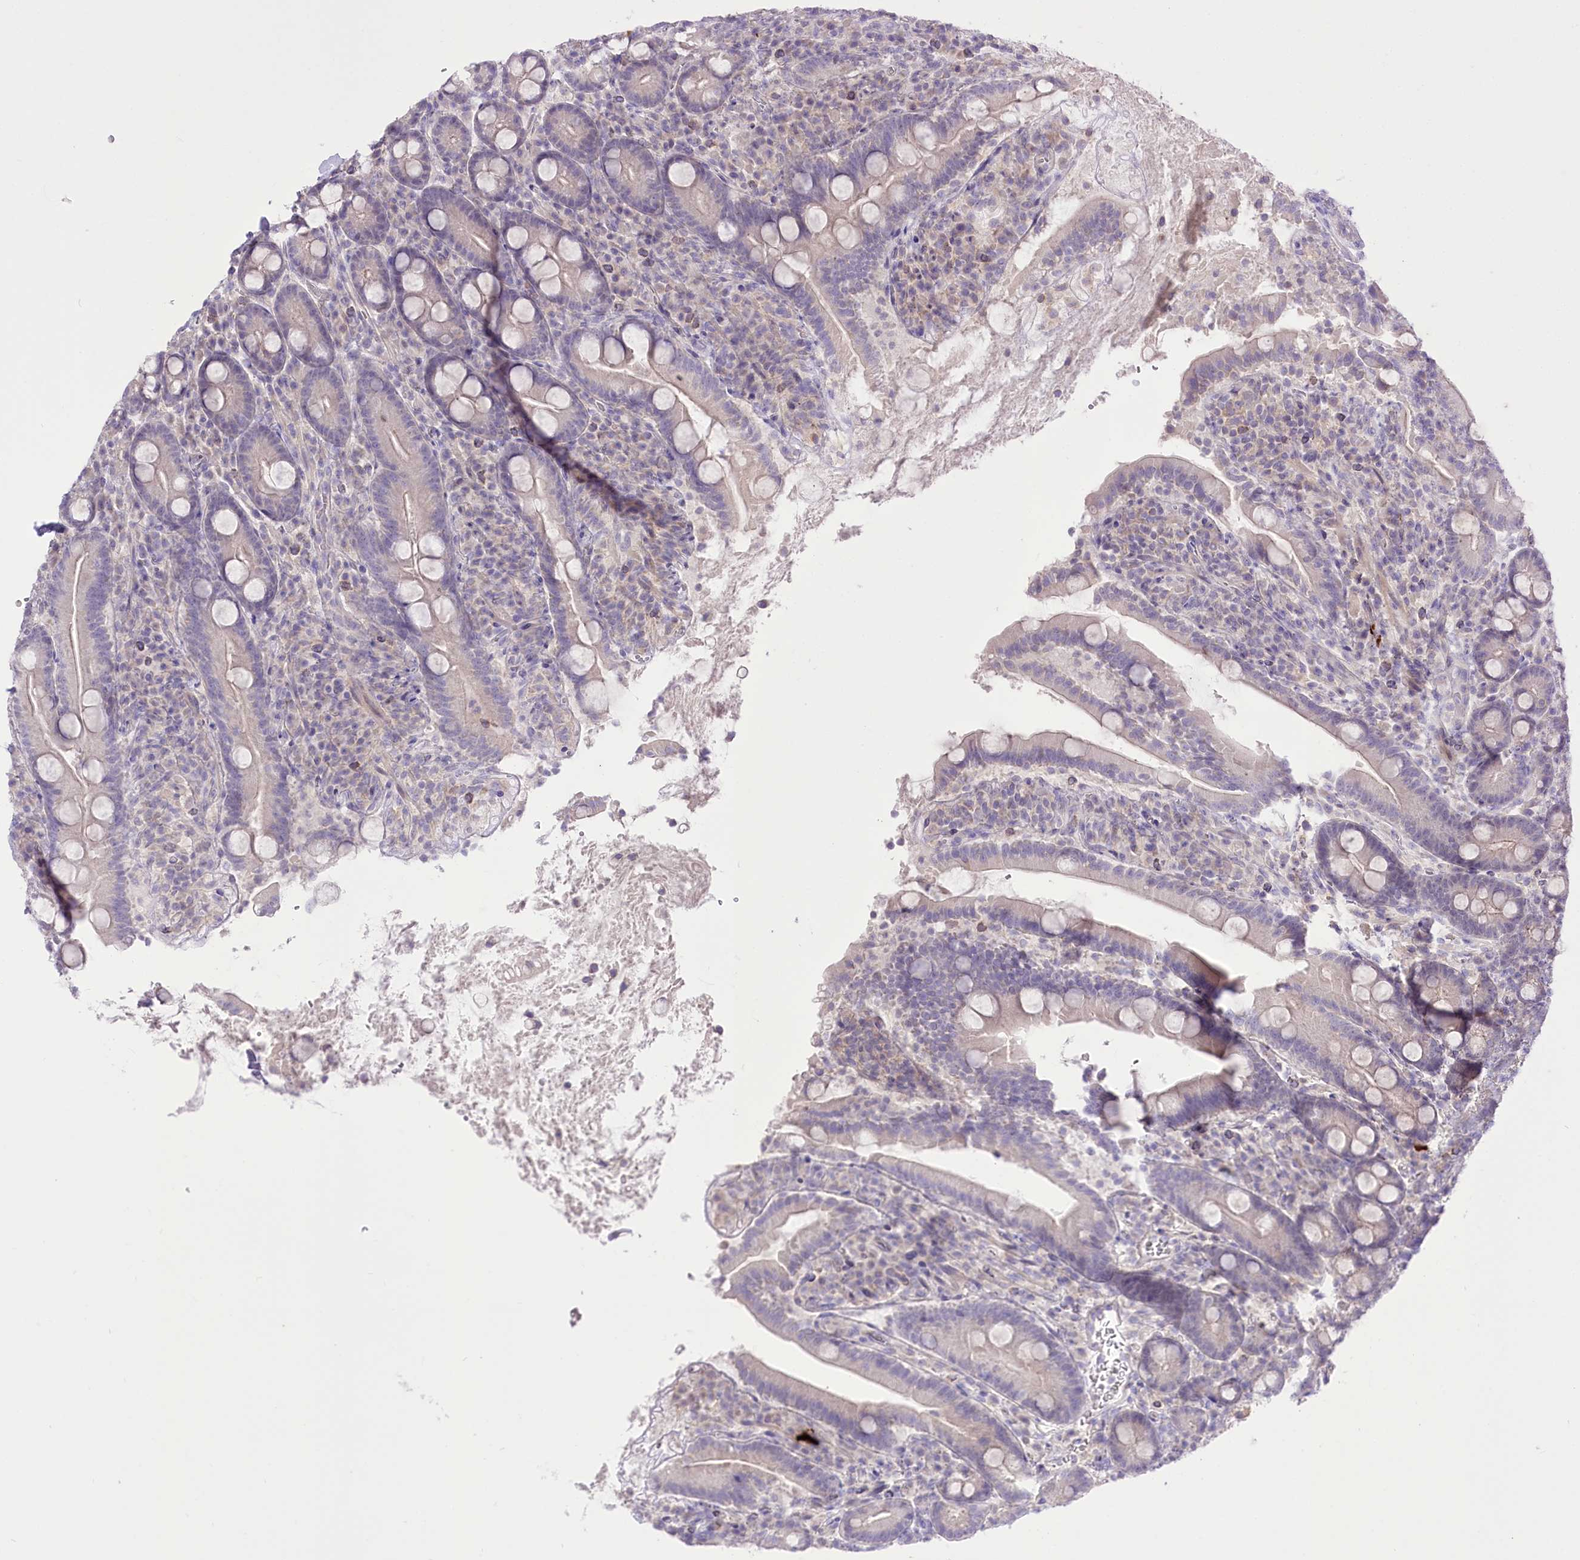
{"staining": {"intensity": "negative", "quantity": "none", "location": "none"}, "tissue": "duodenum", "cell_type": "Glandular cells", "image_type": "normal", "snomed": [{"axis": "morphology", "description": "Normal tissue, NOS"}, {"axis": "topography", "description": "Duodenum"}], "caption": "DAB immunohistochemical staining of benign human duodenum reveals no significant expression in glandular cells.", "gene": "HELT", "patient": {"sex": "male", "age": 35}}